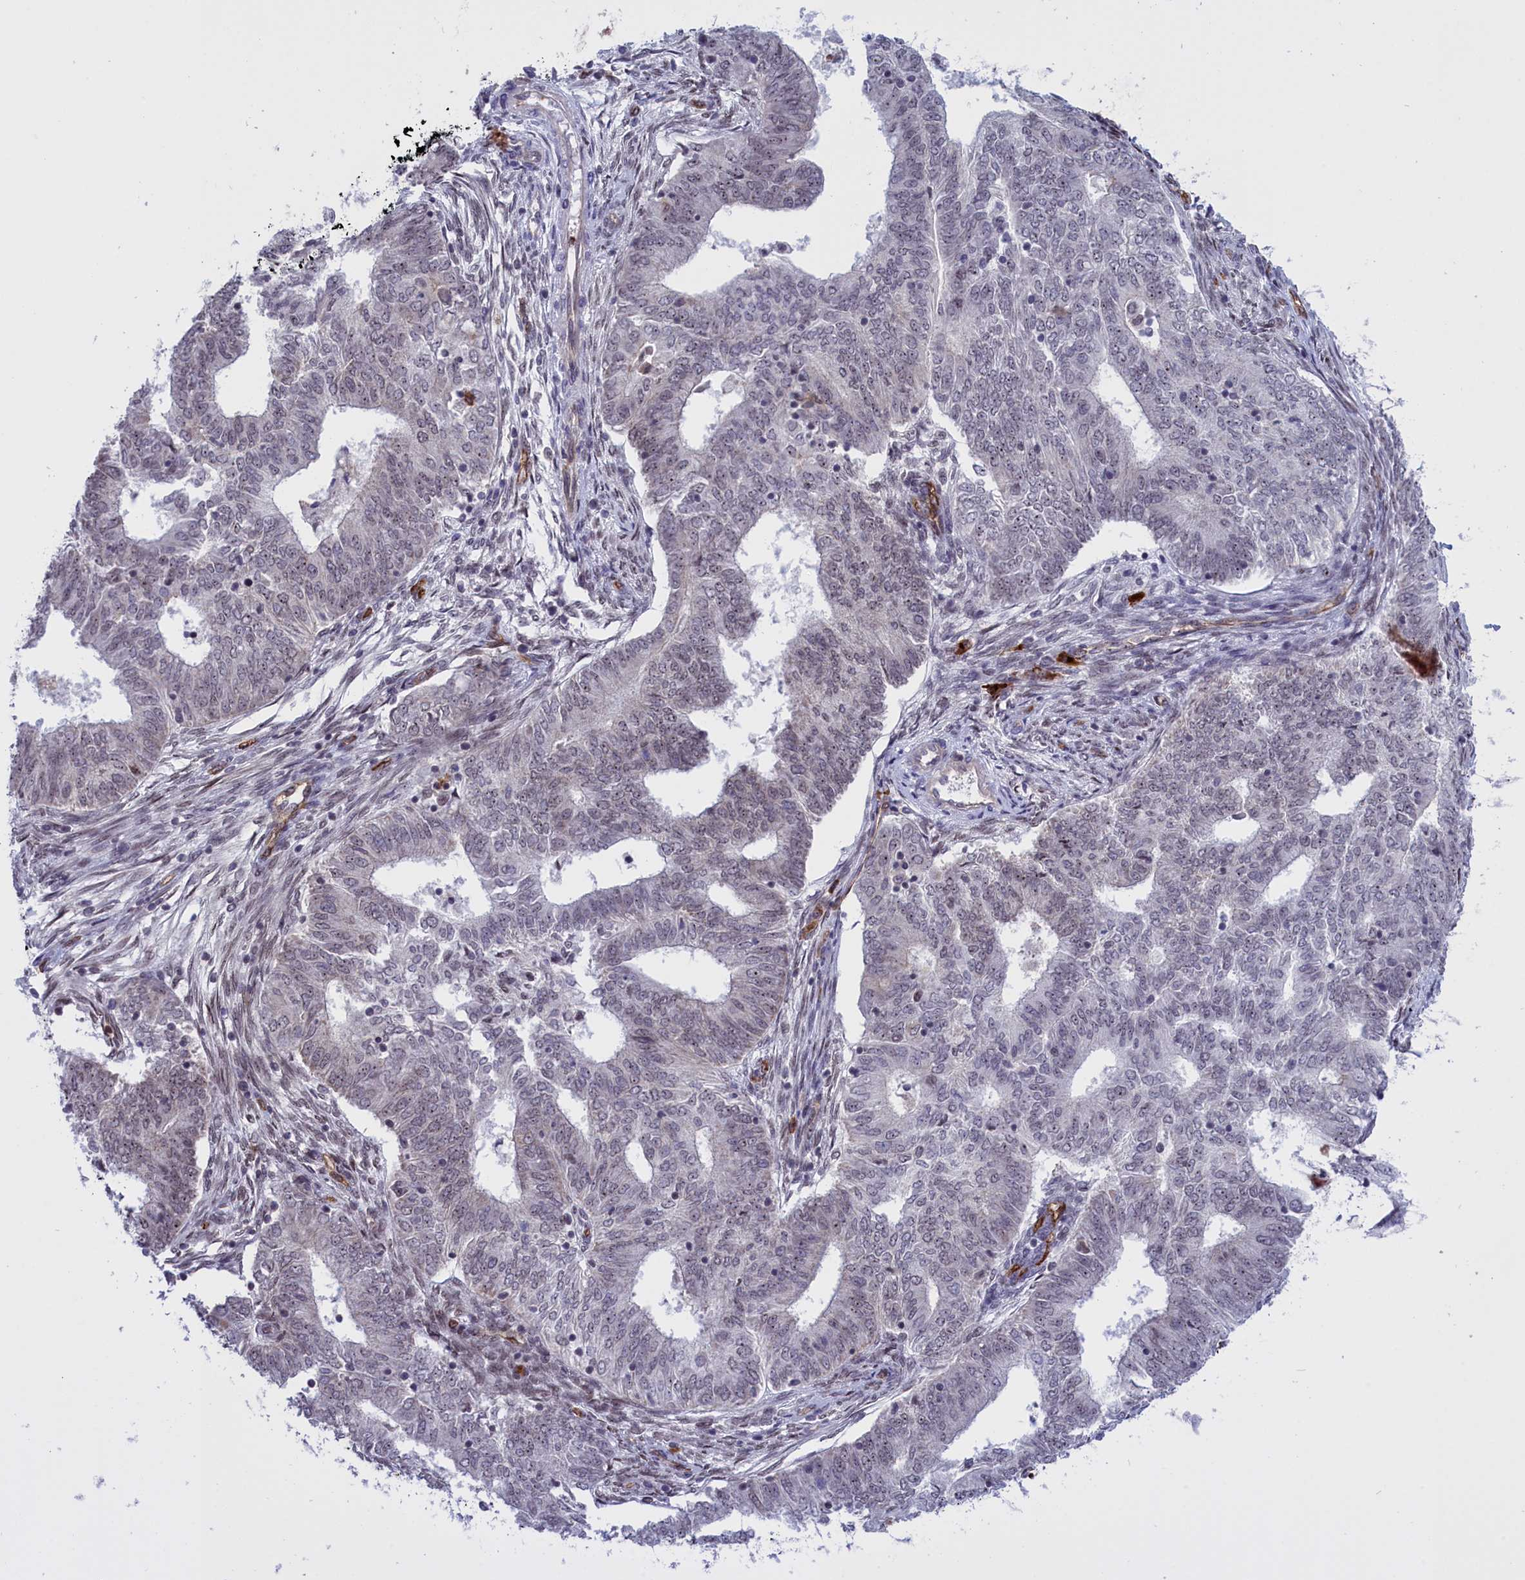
{"staining": {"intensity": "weak", "quantity": "25%-75%", "location": "nuclear"}, "tissue": "endometrial cancer", "cell_type": "Tumor cells", "image_type": "cancer", "snomed": [{"axis": "morphology", "description": "Adenocarcinoma, NOS"}, {"axis": "topography", "description": "Endometrium"}], "caption": "Adenocarcinoma (endometrial) stained for a protein (brown) demonstrates weak nuclear positive positivity in about 25%-75% of tumor cells.", "gene": "MPND", "patient": {"sex": "female", "age": 62}}